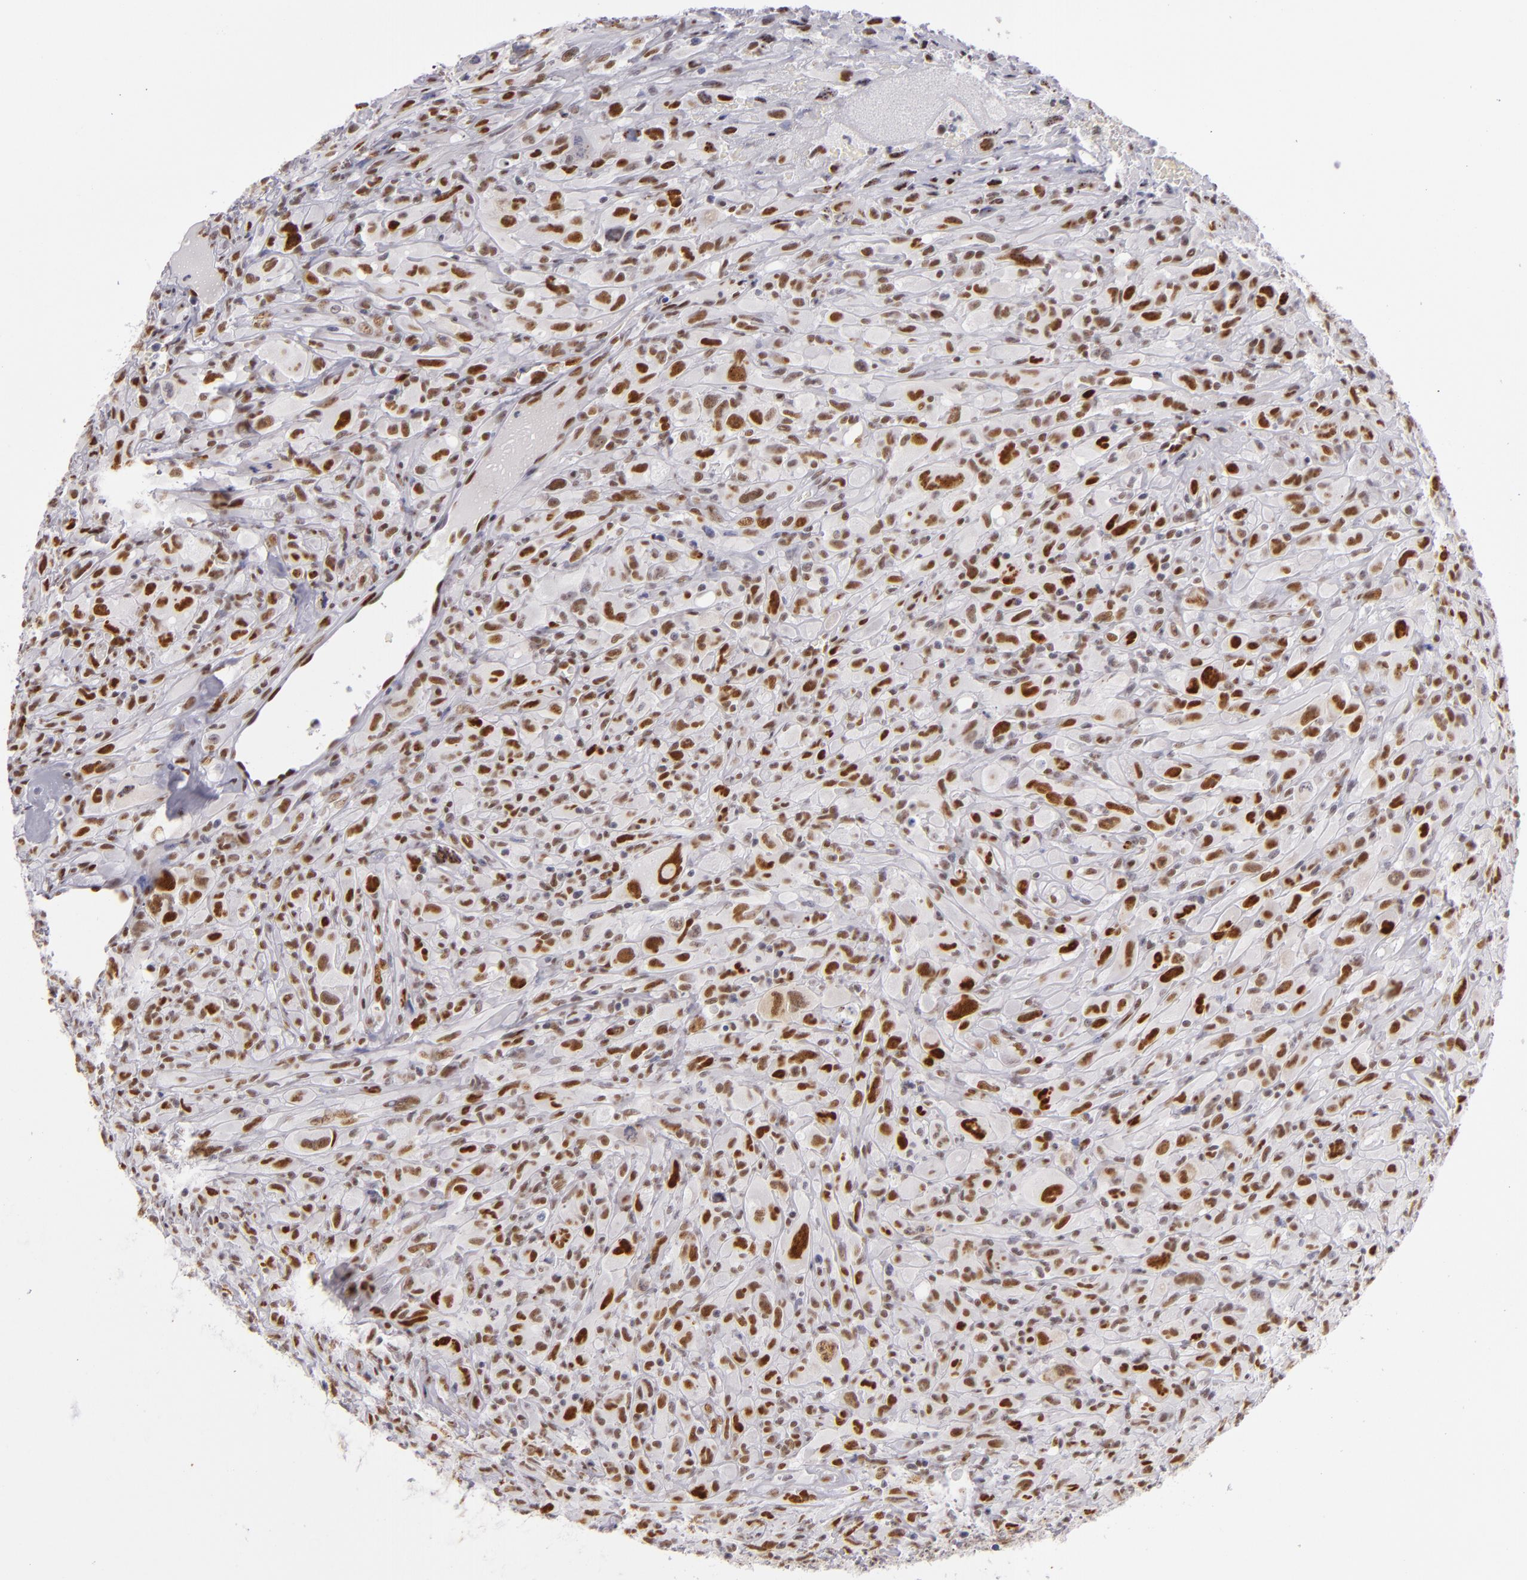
{"staining": {"intensity": "strong", "quantity": ">75%", "location": "nuclear"}, "tissue": "glioma", "cell_type": "Tumor cells", "image_type": "cancer", "snomed": [{"axis": "morphology", "description": "Glioma, malignant, High grade"}, {"axis": "topography", "description": "Brain"}], "caption": "IHC (DAB (3,3'-diaminobenzidine)) staining of human high-grade glioma (malignant) exhibits strong nuclear protein positivity in about >75% of tumor cells.", "gene": "TOP3A", "patient": {"sex": "male", "age": 48}}